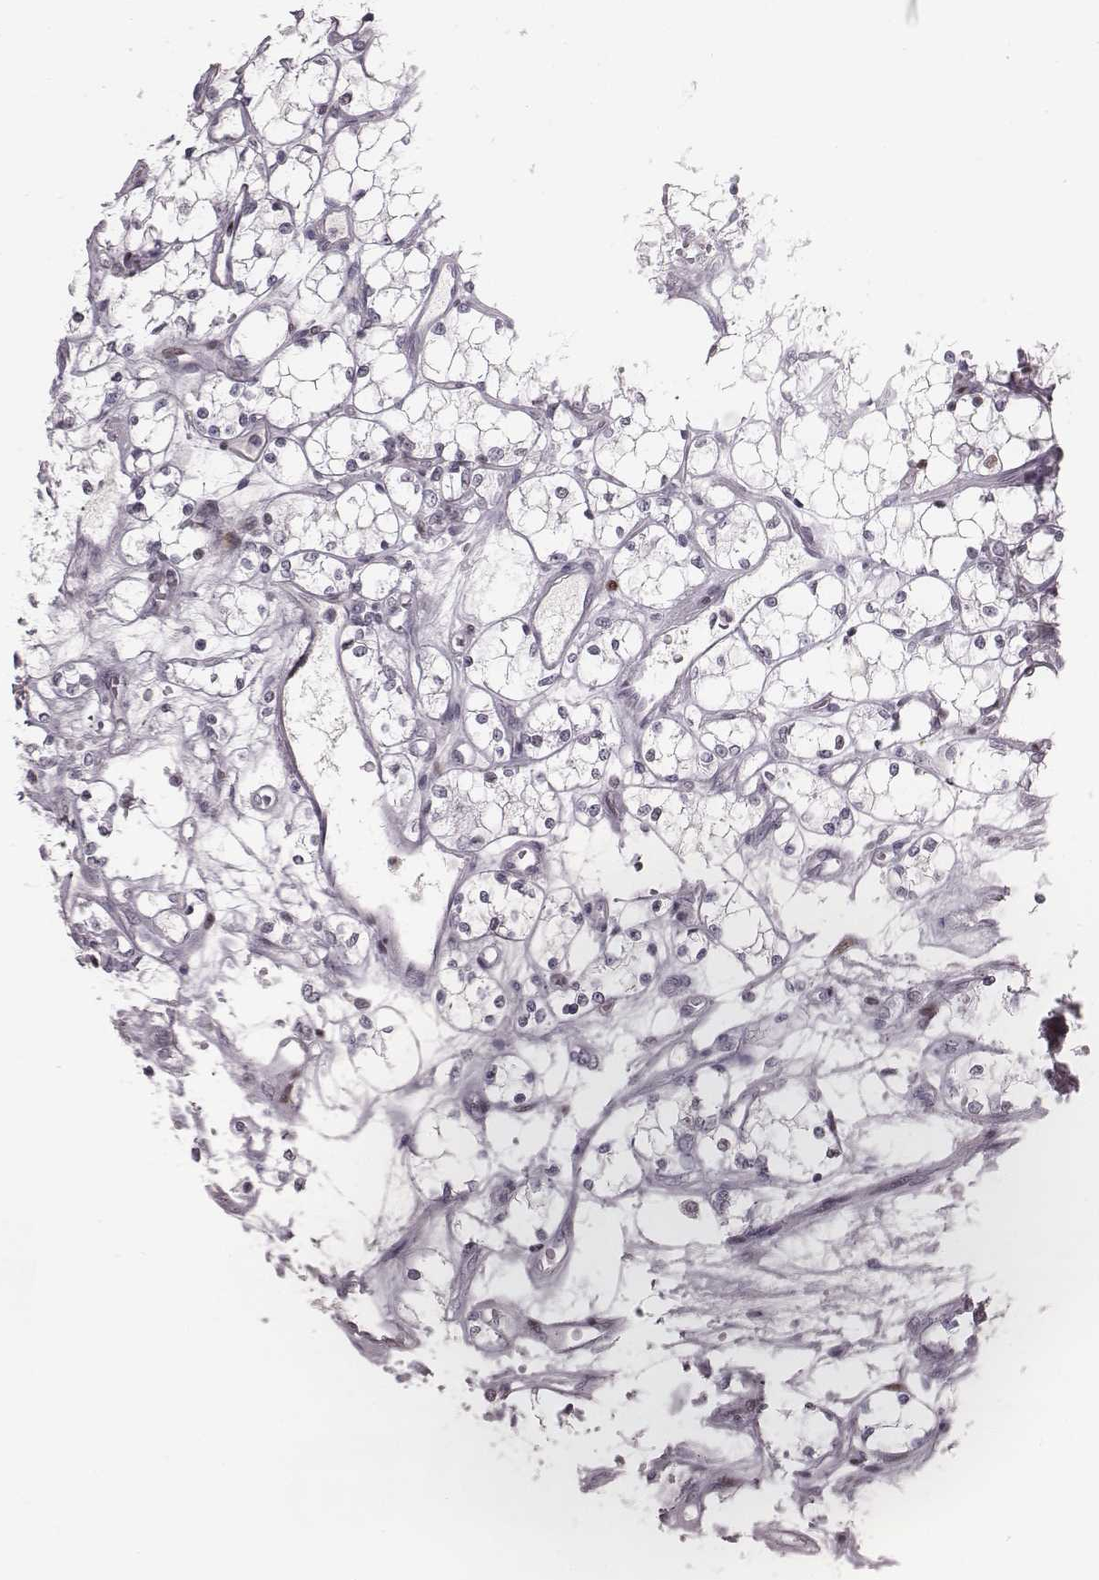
{"staining": {"intensity": "negative", "quantity": "none", "location": "none"}, "tissue": "renal cancer", "cell_type": "Tumor cells", "image_type": "cancer", "snomed": [{"axis": "morphology", "description": "Adenocarcinoma, NOS"}, {"axis": "topography", "description": "Kidney"}], "caption": "Adenocarcinoma (renal) was stained to show a protein in brown. There is no significant expression in tumor cells.", "gene": "NDC1", "patient": {"sex": "female", "age": 69}}